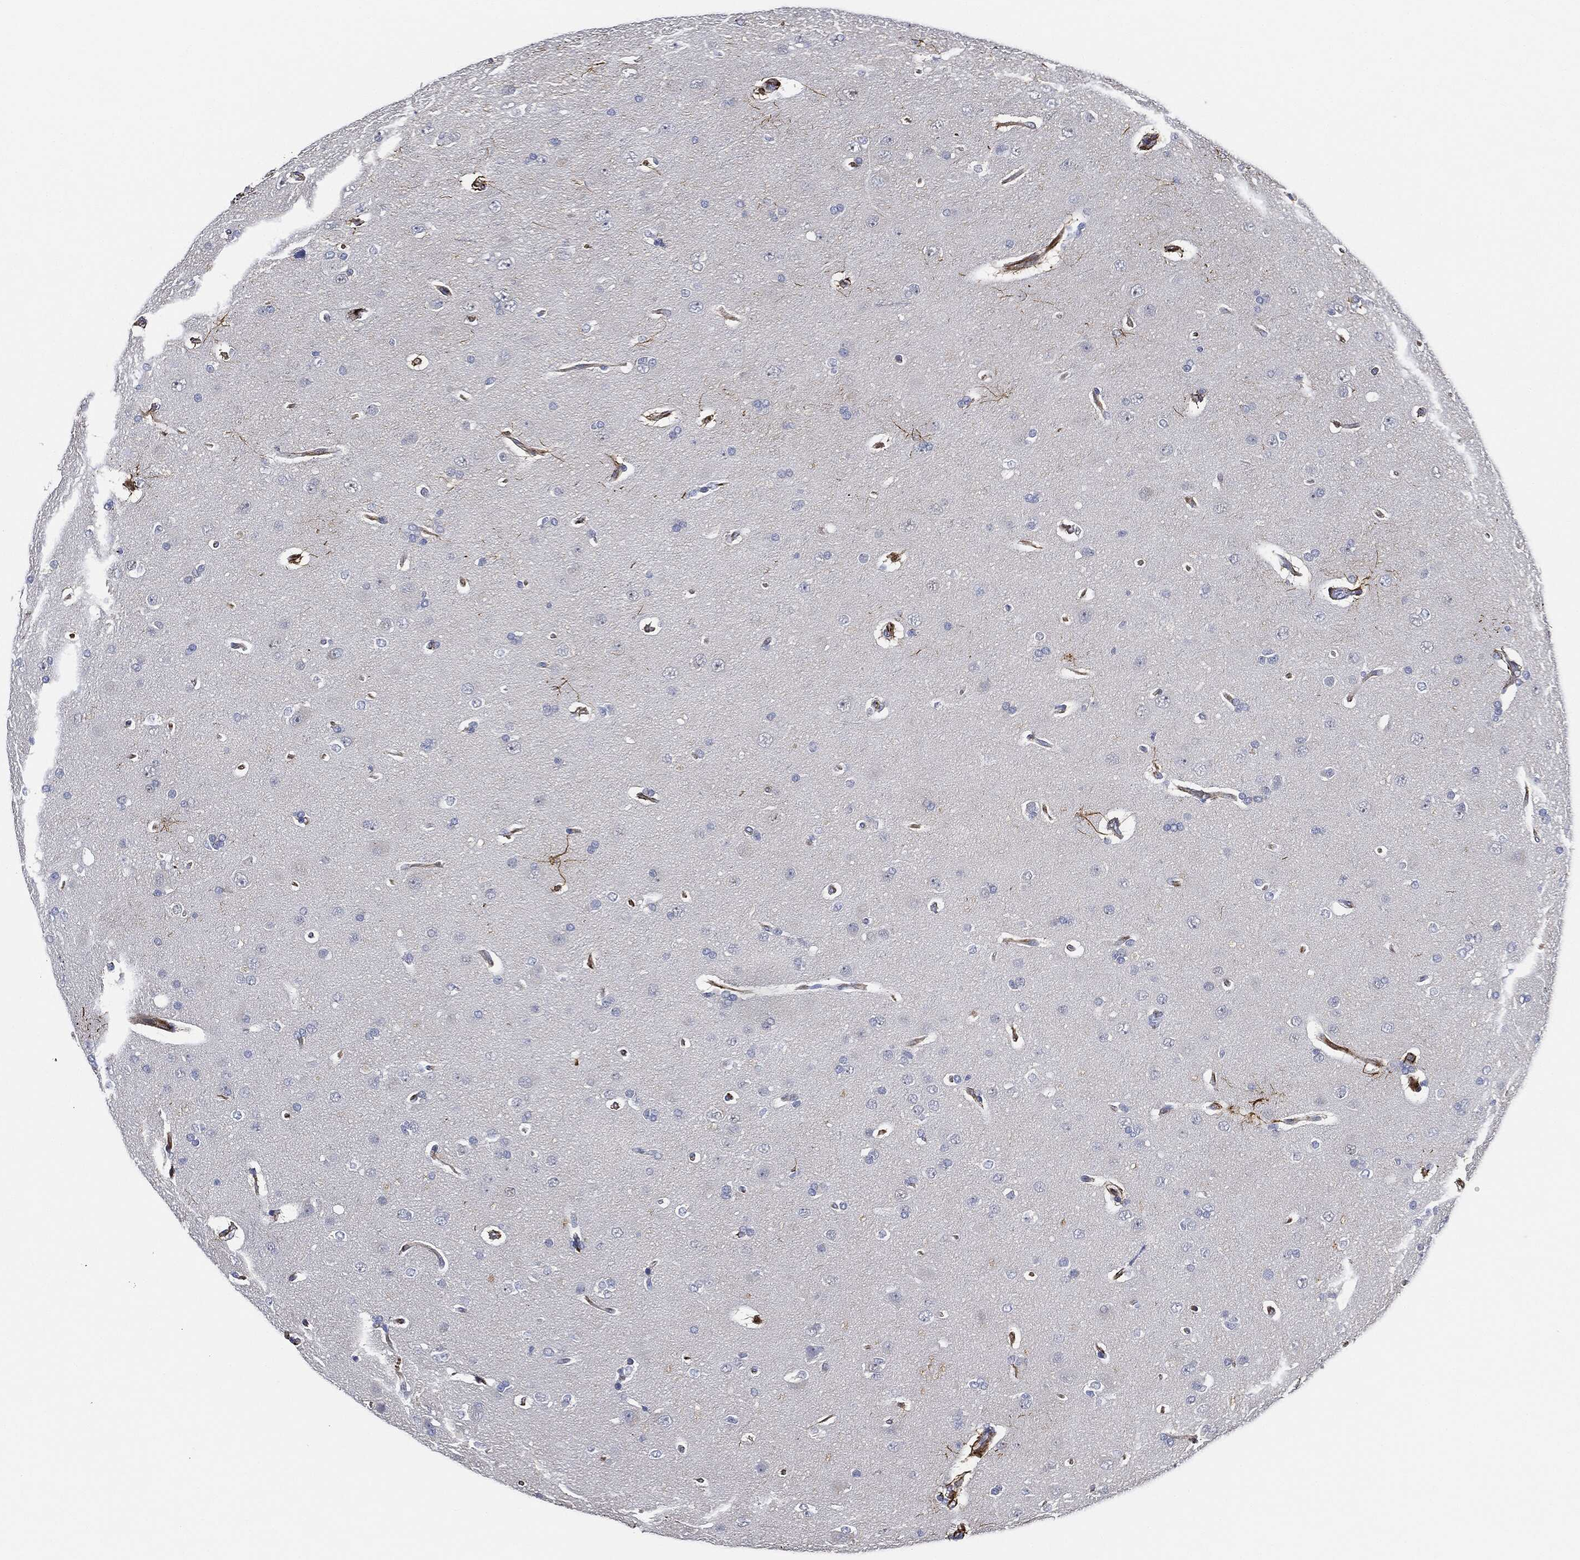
{"staining": {"intensity": "negative", "quantity": "none", "location": "none"}, "tissue": "glioma", "cell_type": "Tumor cells", "image_type": "cancer", "snomed": [{"axis": "morphology", "description": "Glioma, malignant, NOS"}, {"axis": "topography", "description": "Cerebral cortex"}], "caption": "Tumor cells show no significant expression in glioma.", "gene": "THSD1", "patient": {"sex": "male", "age": 58}}